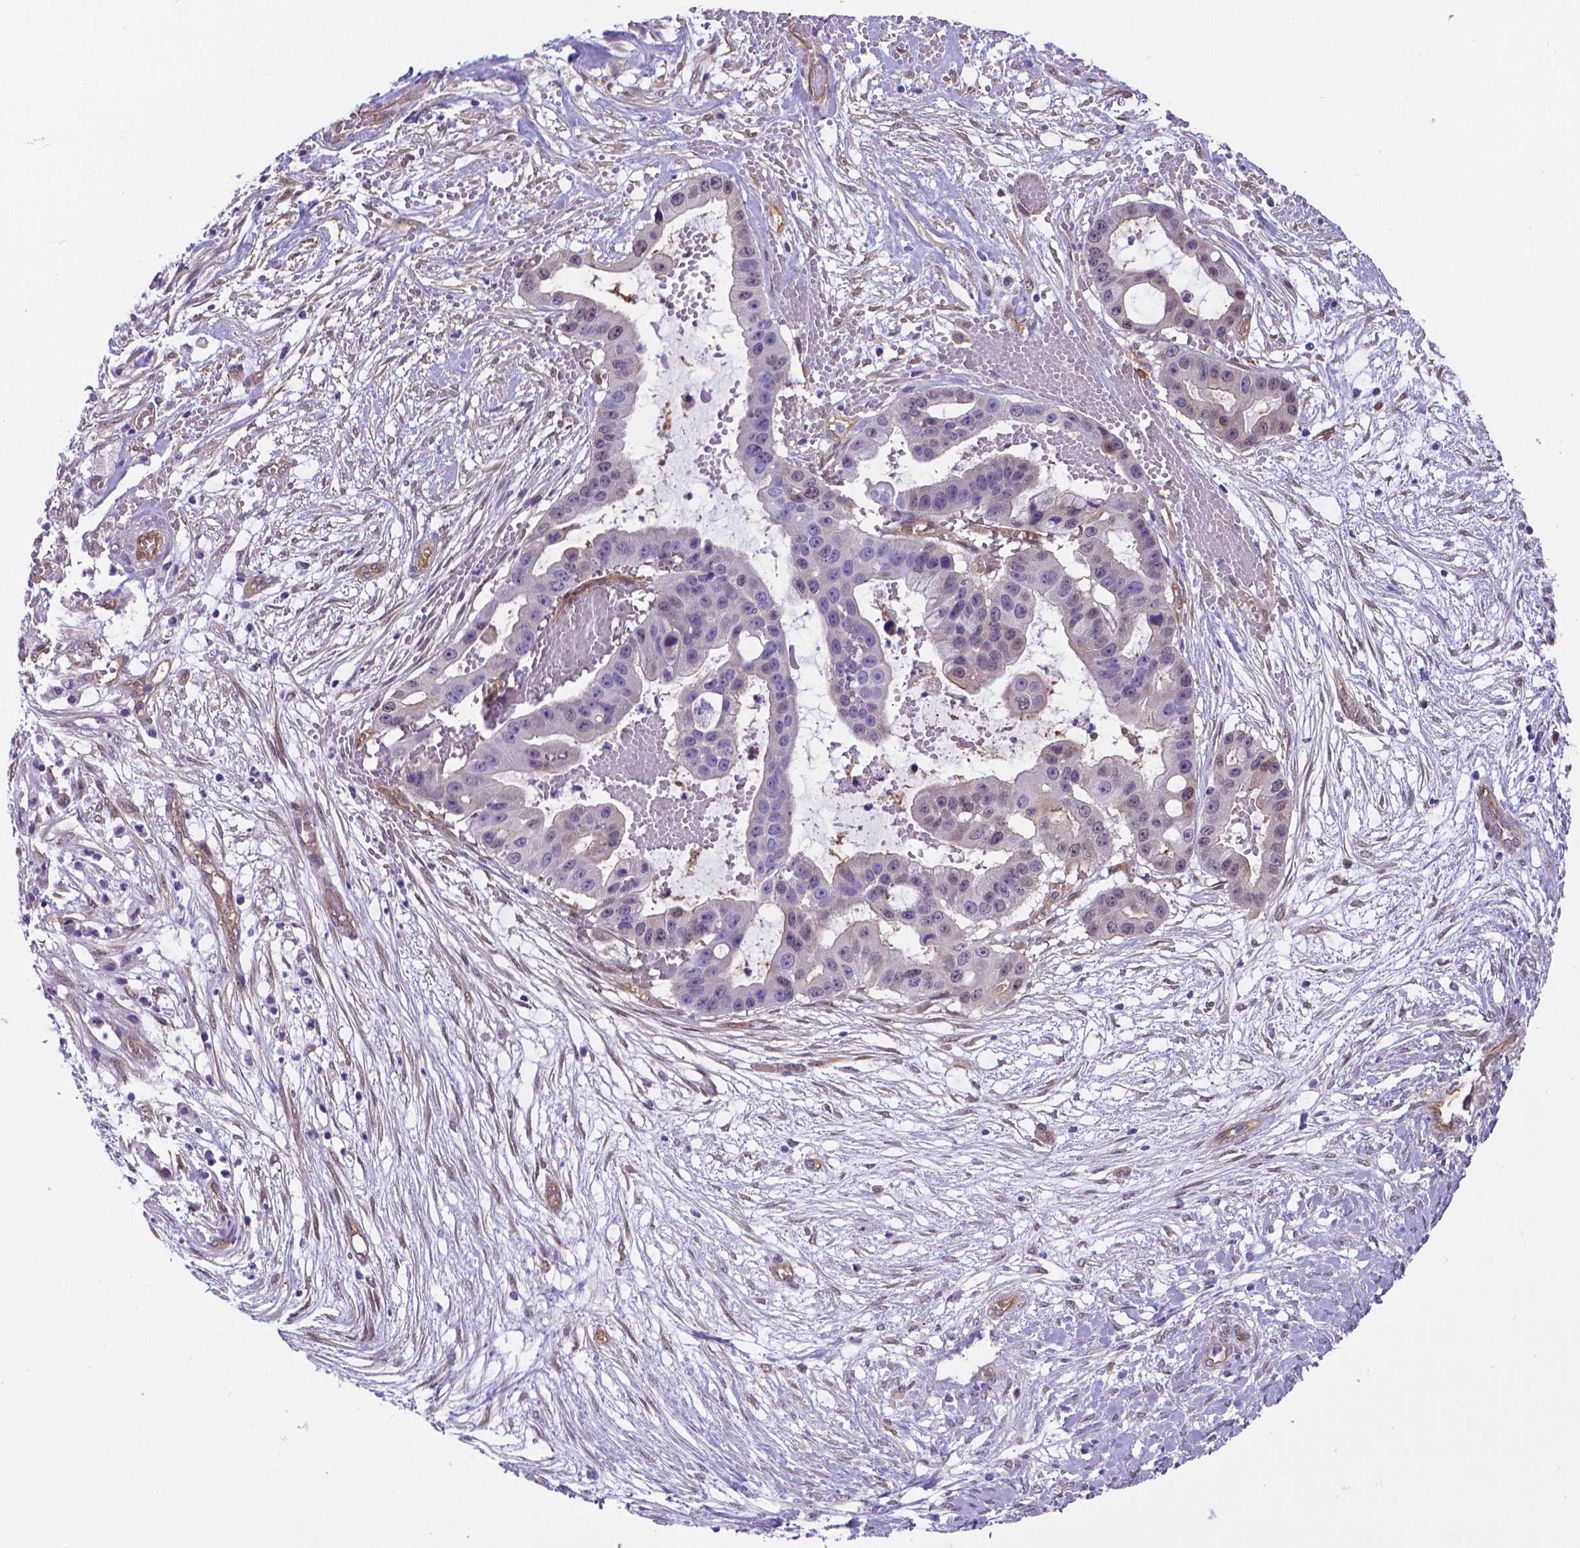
{"staining": {"intensity": "negative", "quantity": "none", "location": "none"}, "tissue": "ovarian cancer", "cell_type": "Tumor cells", "image_type": "cancer", "snomed": [{"axis": "morphology", "description": "Cystadenocarcinoma, serous, NOS"}, {"axis": "topography", "description": "Ovary"}], "caption": "A high-resolution micrograph shows immunohistochemistry staining of serous cystadenocarcinoma (ovarian), which reveals no significant expression in tumor cells.", "gene": "CLIC4", "patient": {"sex": "female", "age": 56}}